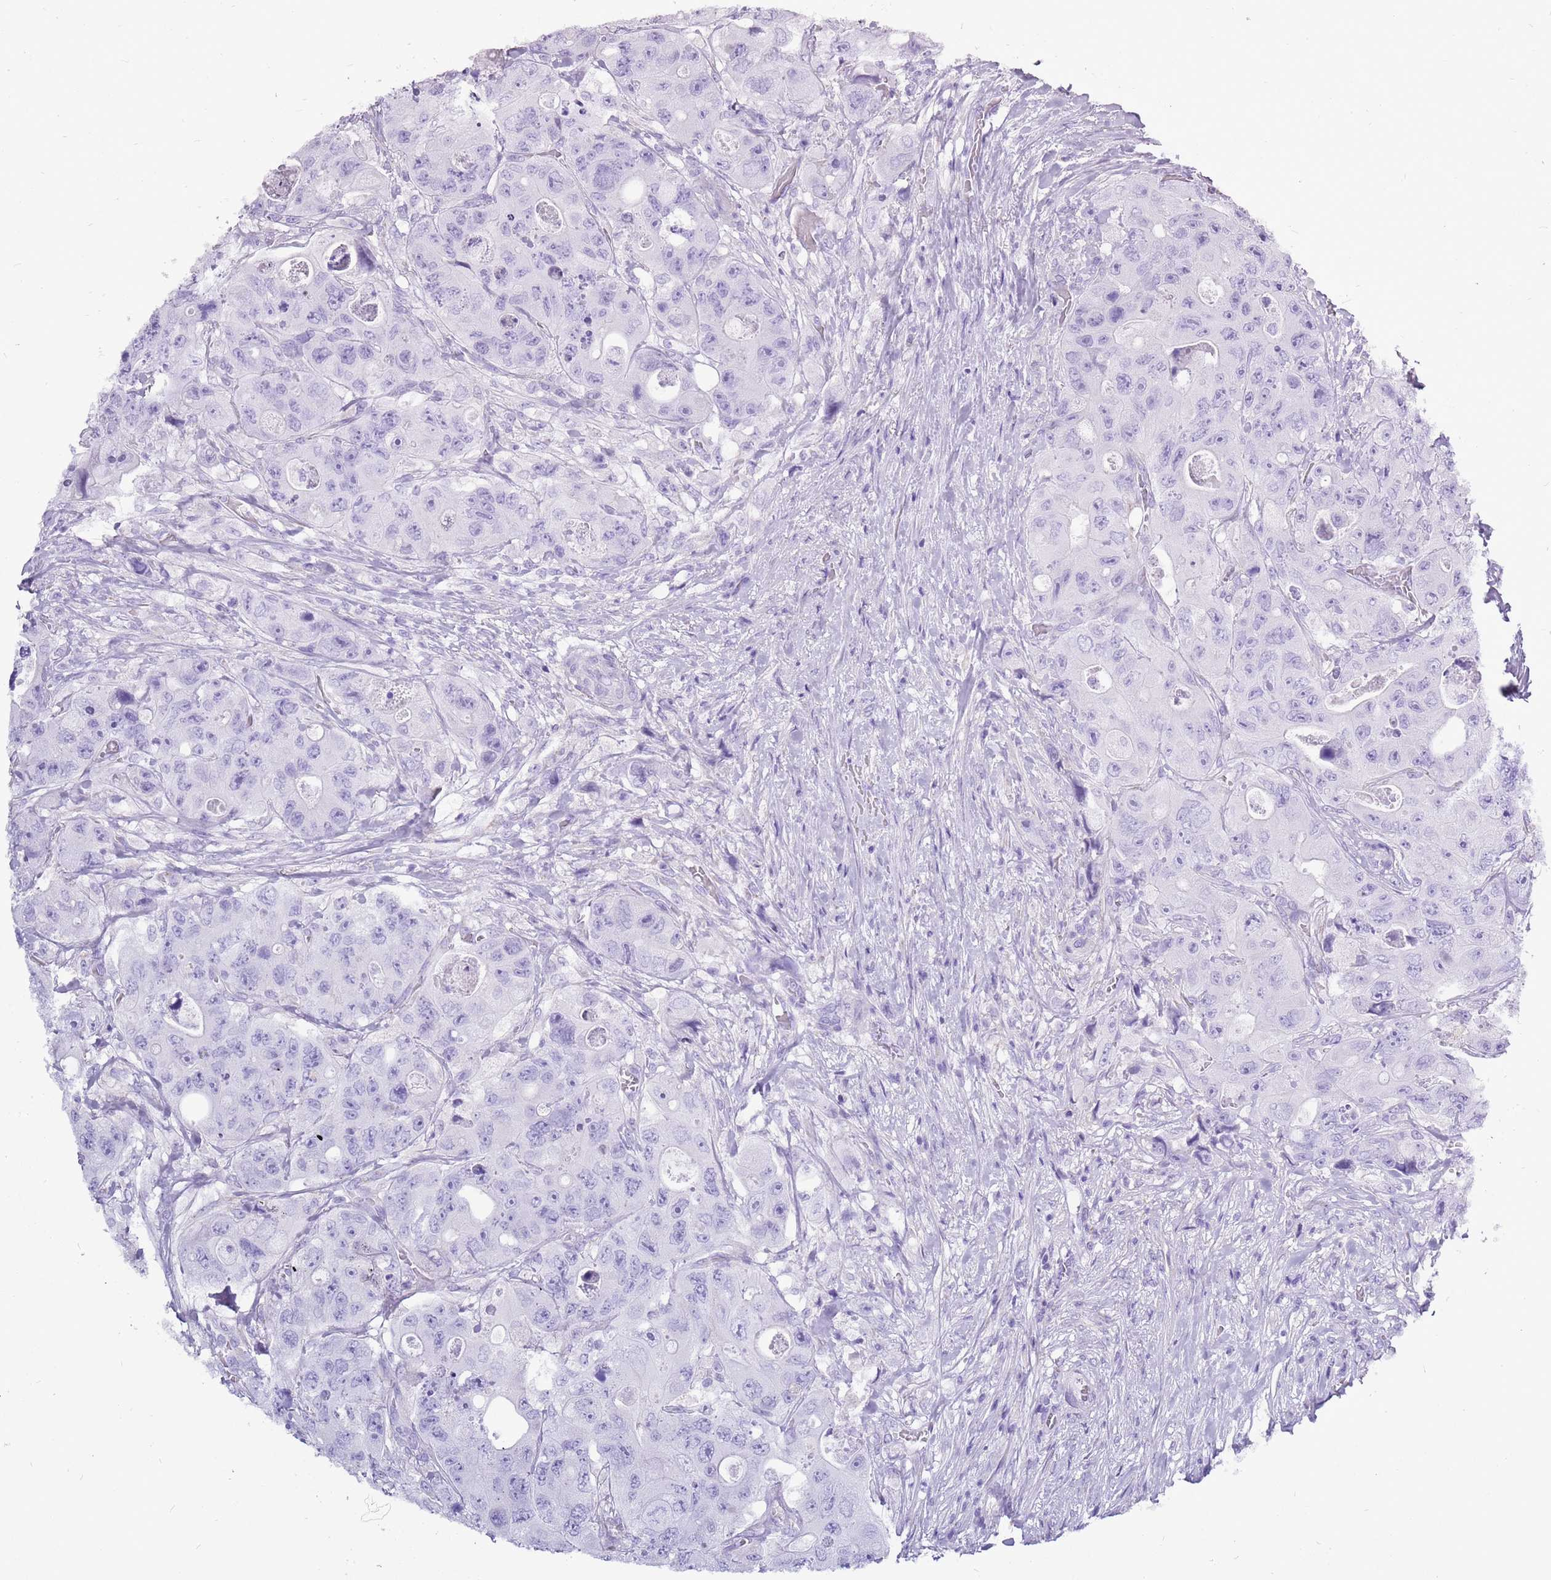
{"staining": {"intensity": "negative", "quantity": "none", "location": "none"}, "tissue": "colorectal cancer", "cell_type": "Tumor cells", "image_type": "cancer", "snomed": [{"axis": "morphology", "description": "Adenocarcinoma, NOS"}, {"axis": "topography", "description": "Colon"}], "caption": "The histopathology image demonstrates no staining of tumor cells in adenocarcinoma (colorectal).", "gene": "ACSS3", "patient": {"sex": "female", "age": 46}}